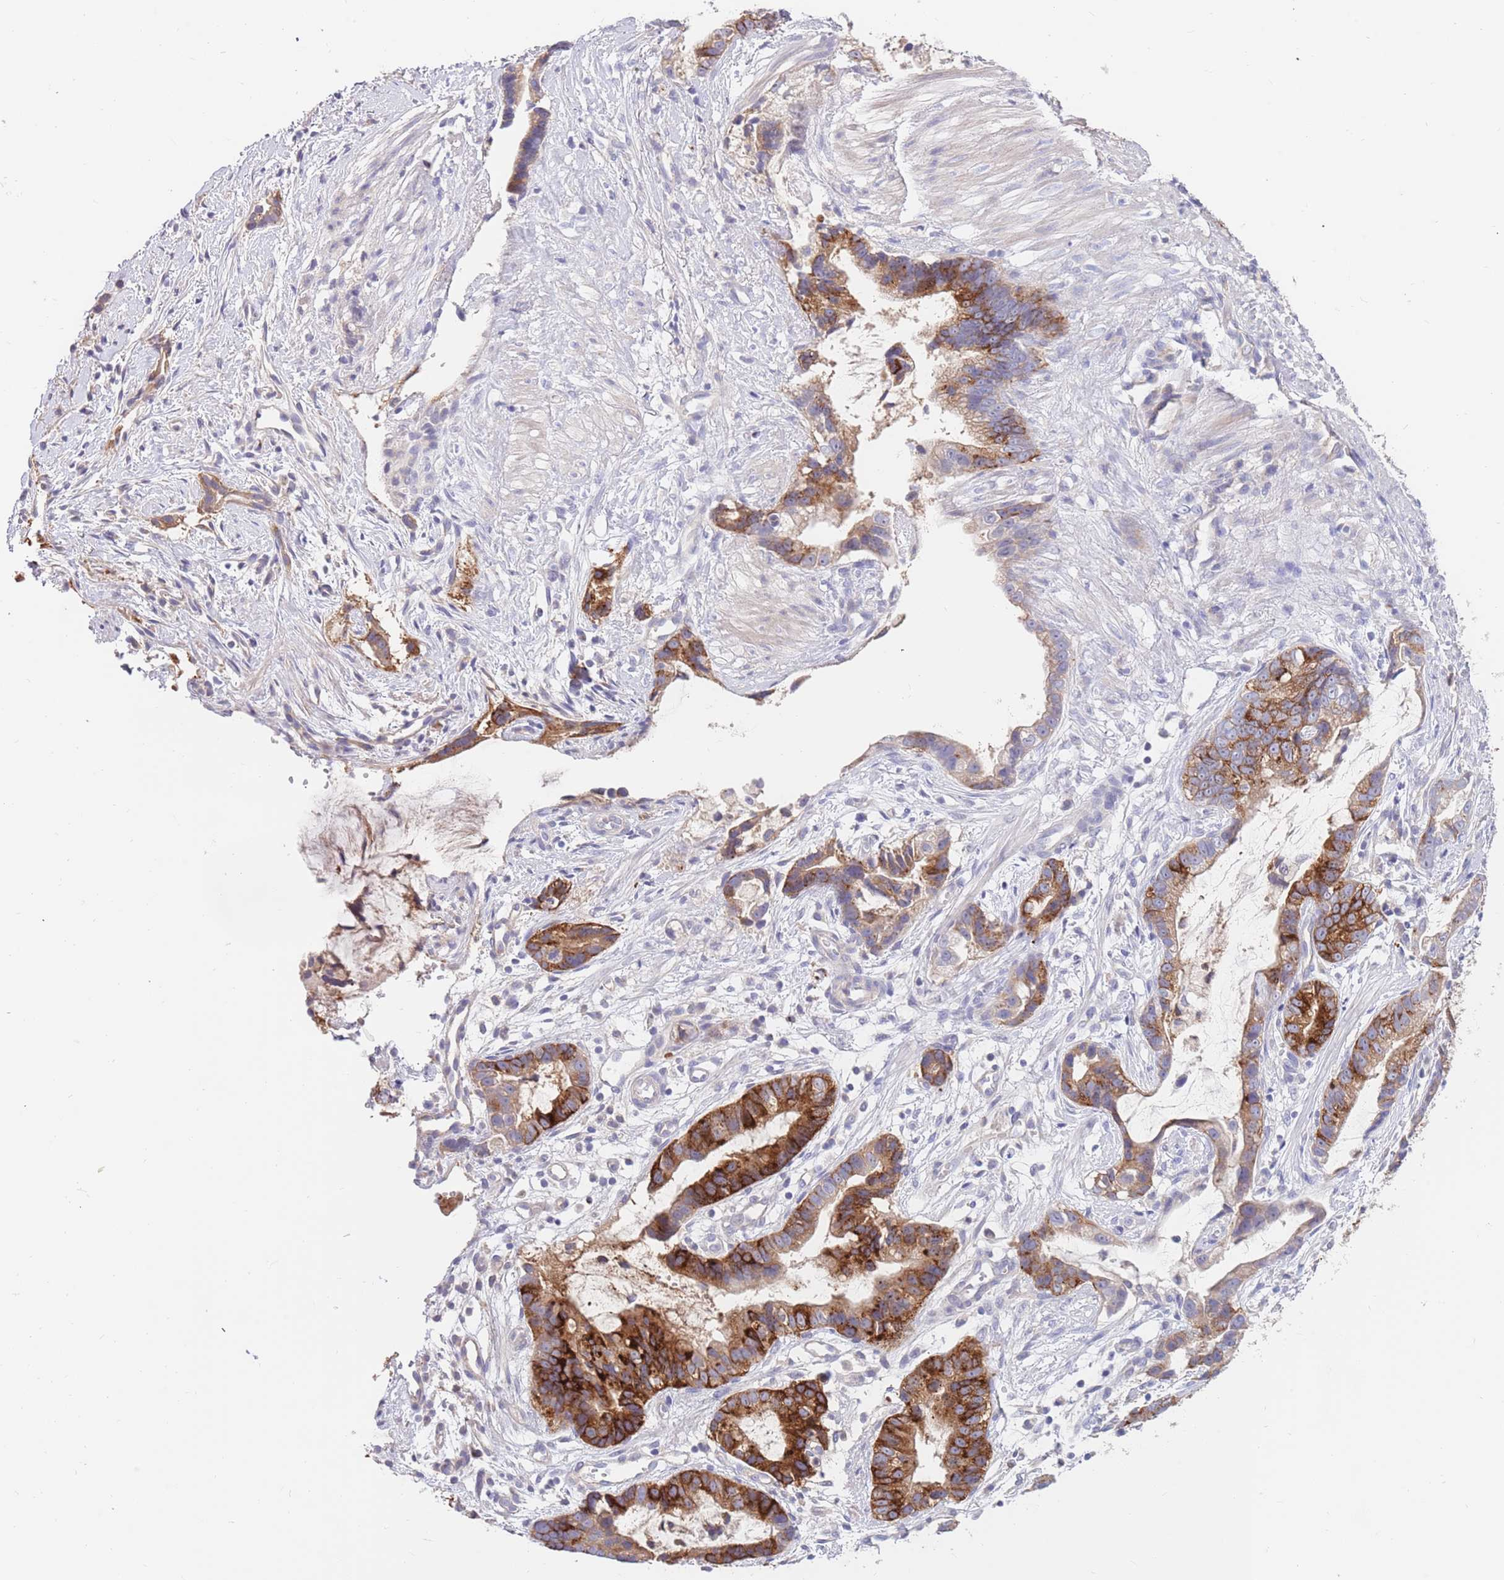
{"staining": {"intensity": "strong", "quantity": "25%-75%", "location": "cytoplasmic/membranous"}, "tissue": "stomach cancer", "cell_type": "Tumor cells", "image_type": "cancer", "snomed": [{"axis": "morphology", "description": "Adenocarcinoma, NOS"}, {"axis": "topography", "description": "Stomach"}], "caption": "A high-resolution histopathology image shows IHC staining of stomach cancer, which exhibits strong cytoplasmic/membranous expression in about 25%-75% of tumor cells.", "gene": "BORCS5", "patient": {"sex": "male", "age": 55}}